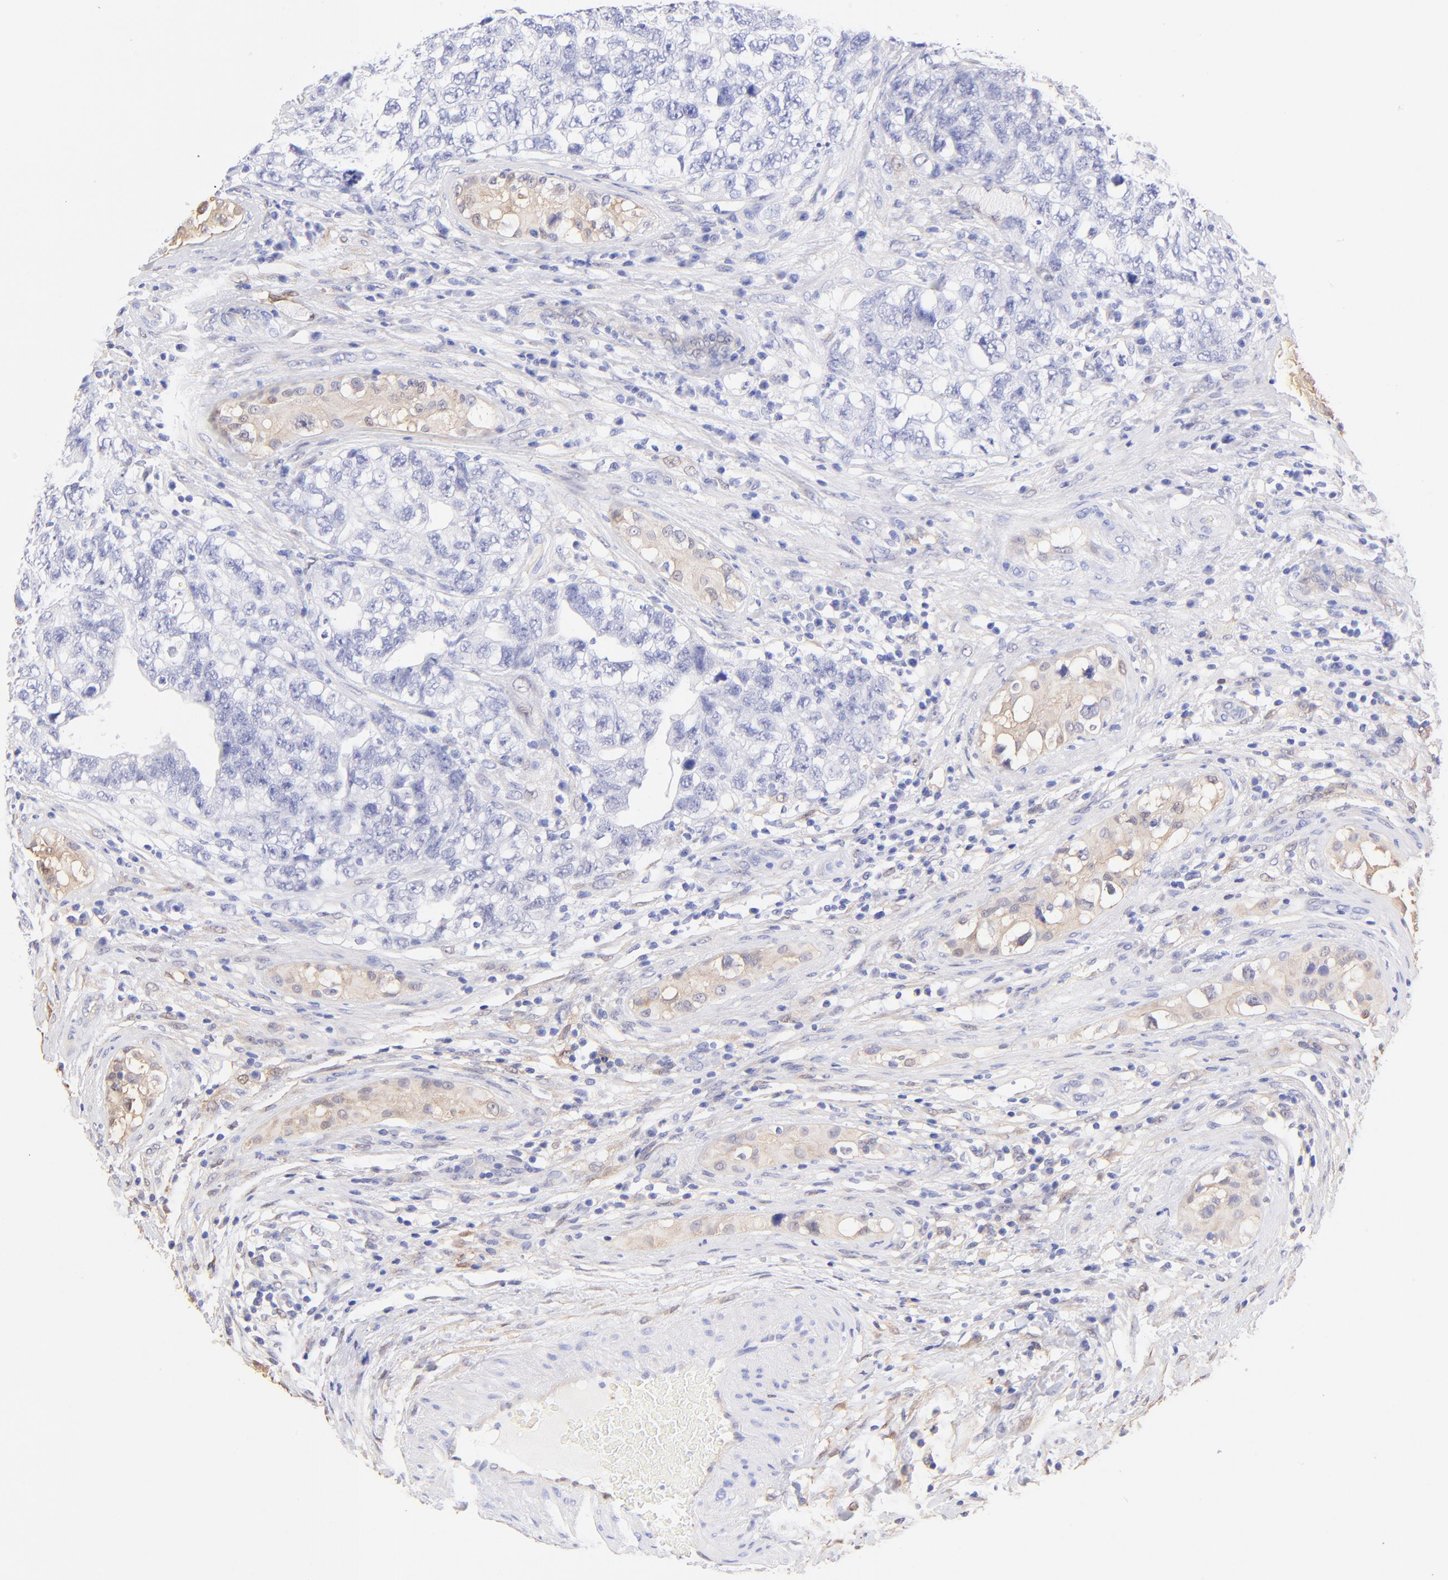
{"staining": {"intensity": "negative", "quantity": "none", "location": "none"}, "tissue": "testis cancer", "cell_type": "Tumor cells", "image_type": "cancer", "snomed": [{"axis": "morphology", "description": "Carcinoma, Embryonal, NOS"}, {"axis": "topography", "description": "Testis"}], "caption": "There is no significant expression in tumor cells of testis cancer (embryonal carcinoma).", "gene": "ALDH1A1", "patient": {"sex": "male", "age": 31}}